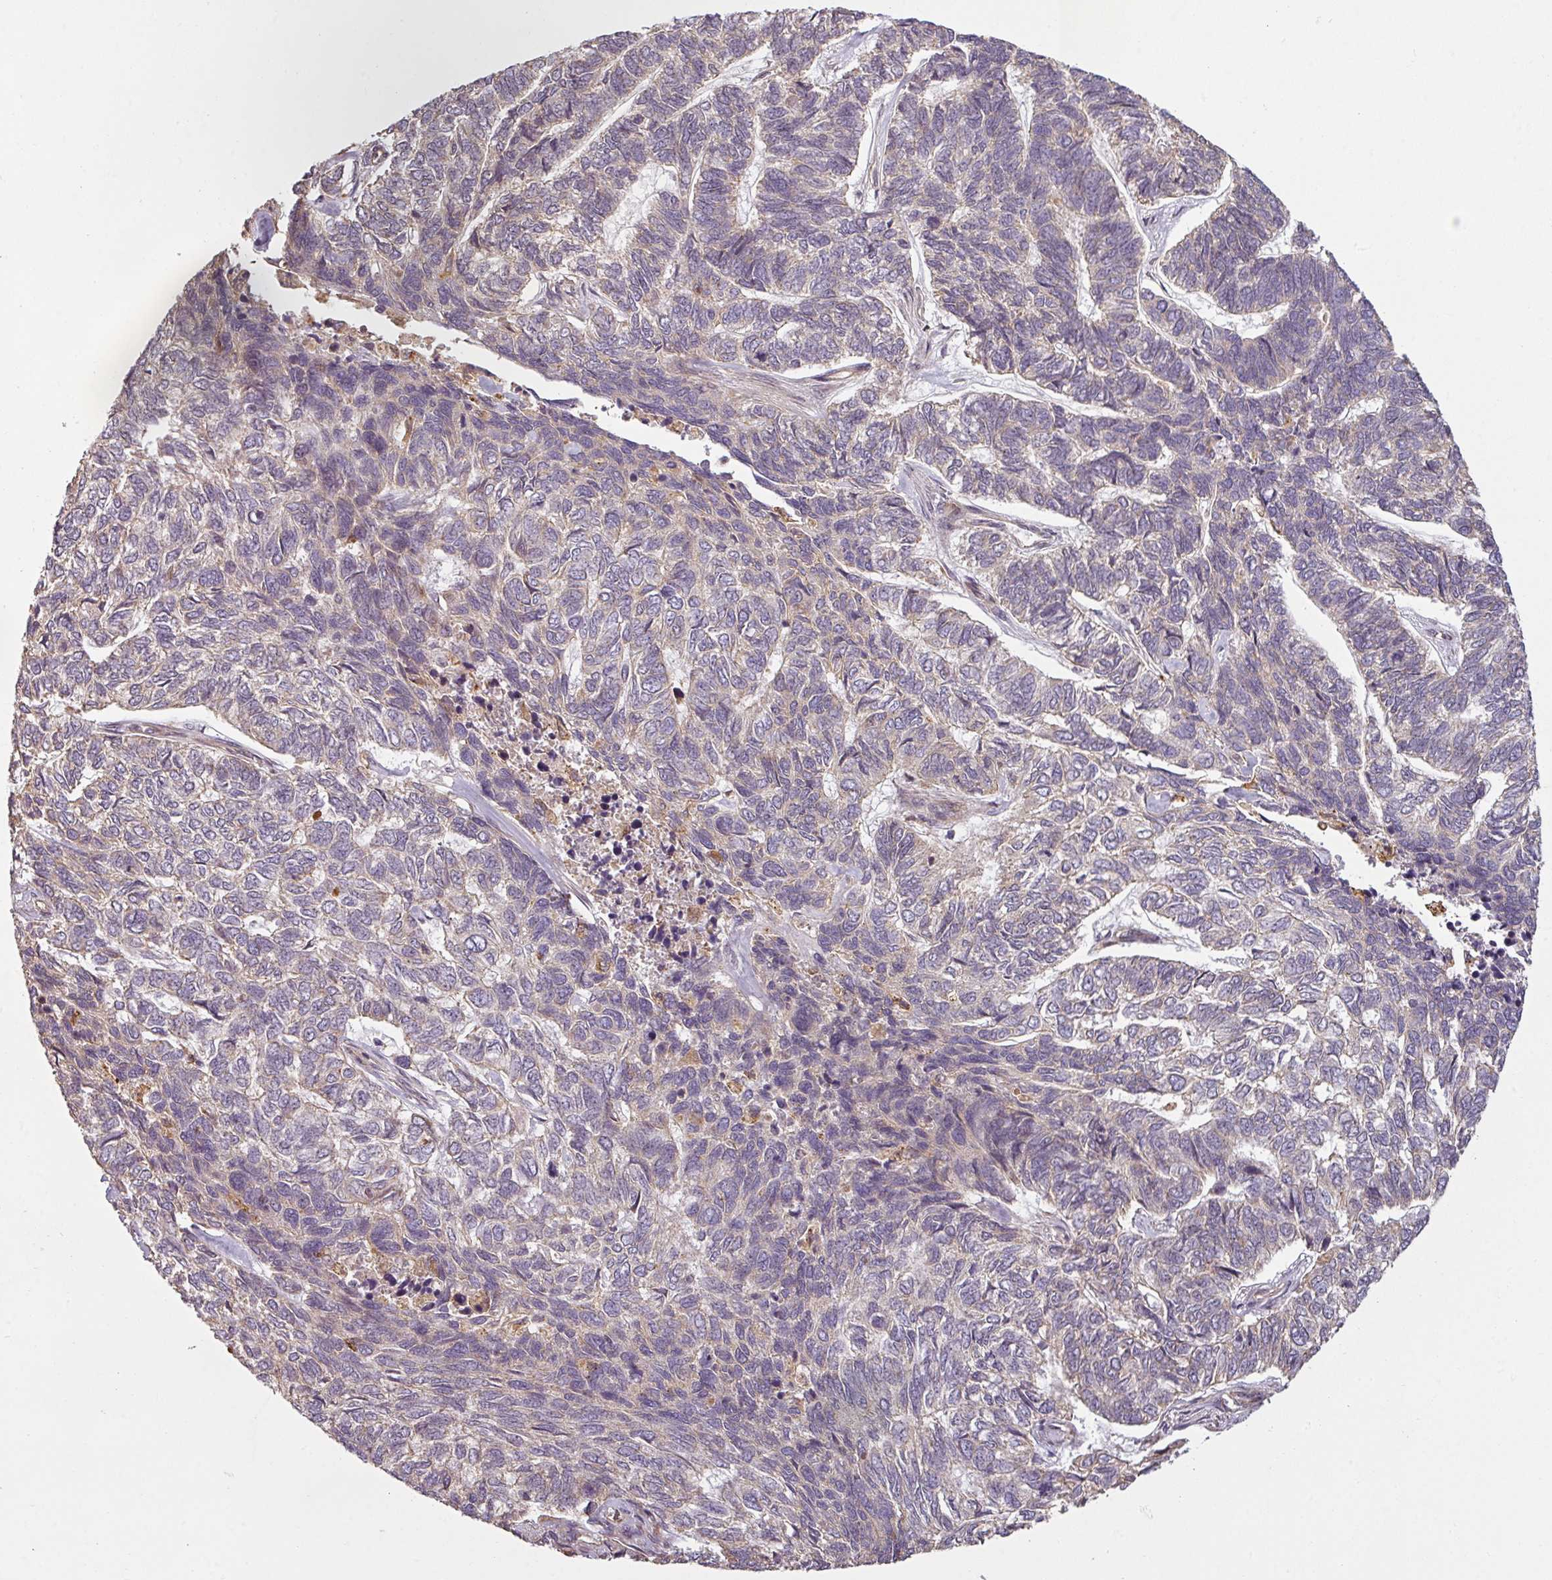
{"staining": {"intensity": "negative", "quantity": "none", "location": "none"}, "tissue": "skin cancer", "cell_type": "Tumor cells", "image_type": "cancer", "snomed": [{"axis": "morphology", "description": "Basal cell carcinoma"}, {"axis": "topography", "description": "Skin"}], "caption": "Immunohistochemistry (IHC) photomicrograph of neoplastic tissue: basal cell carcinoma (skin) stained with DAB (3,3'-diaminobenzidine) displays no significant protein staining in tumor cells.", "gene": "DIMT1", "patient": {"sex": "female", "age": 65}}